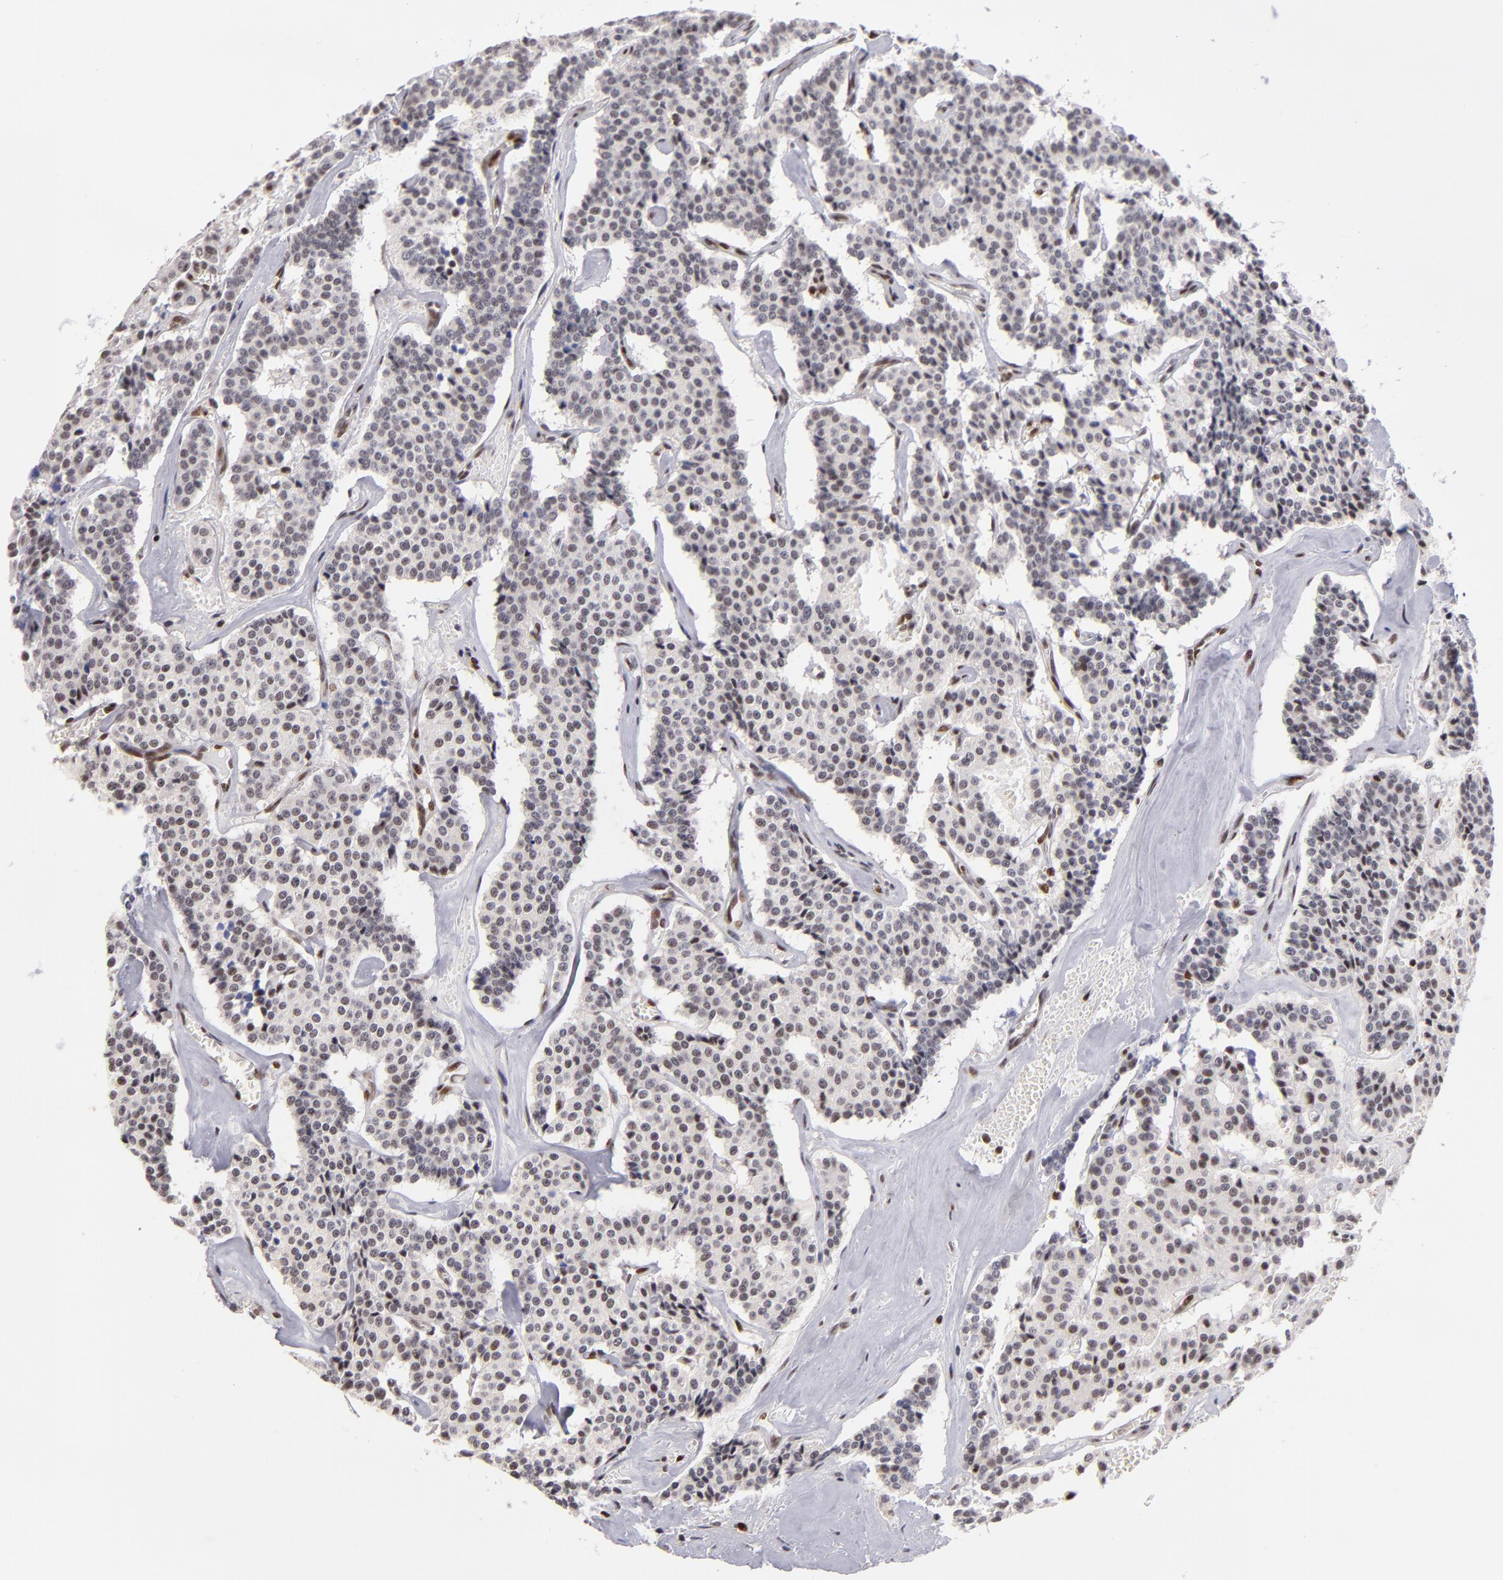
{"staining": {"intensity": "moderate", "quantity": "25%-75%", "location": "nuclear"}, "tissue": "carcinoid", "cell_type": "Tumor cells", "image_type": "cancer", "snomed": [{"axis": "morphology", "description": "Carcinoid, malignant, NOS"}, {"axis": "topography", "description": "Bronchus"}], "caption": "A brown stain labels moderate nuclear positivity of a protein in carcinoid tumor cells. (DAB (3,3'-diaminobenzidine) = brown stain, brightfield microscopy at high magnification).", "gene": "POLA1", "patient": {"sex": "male", "age": 55}}